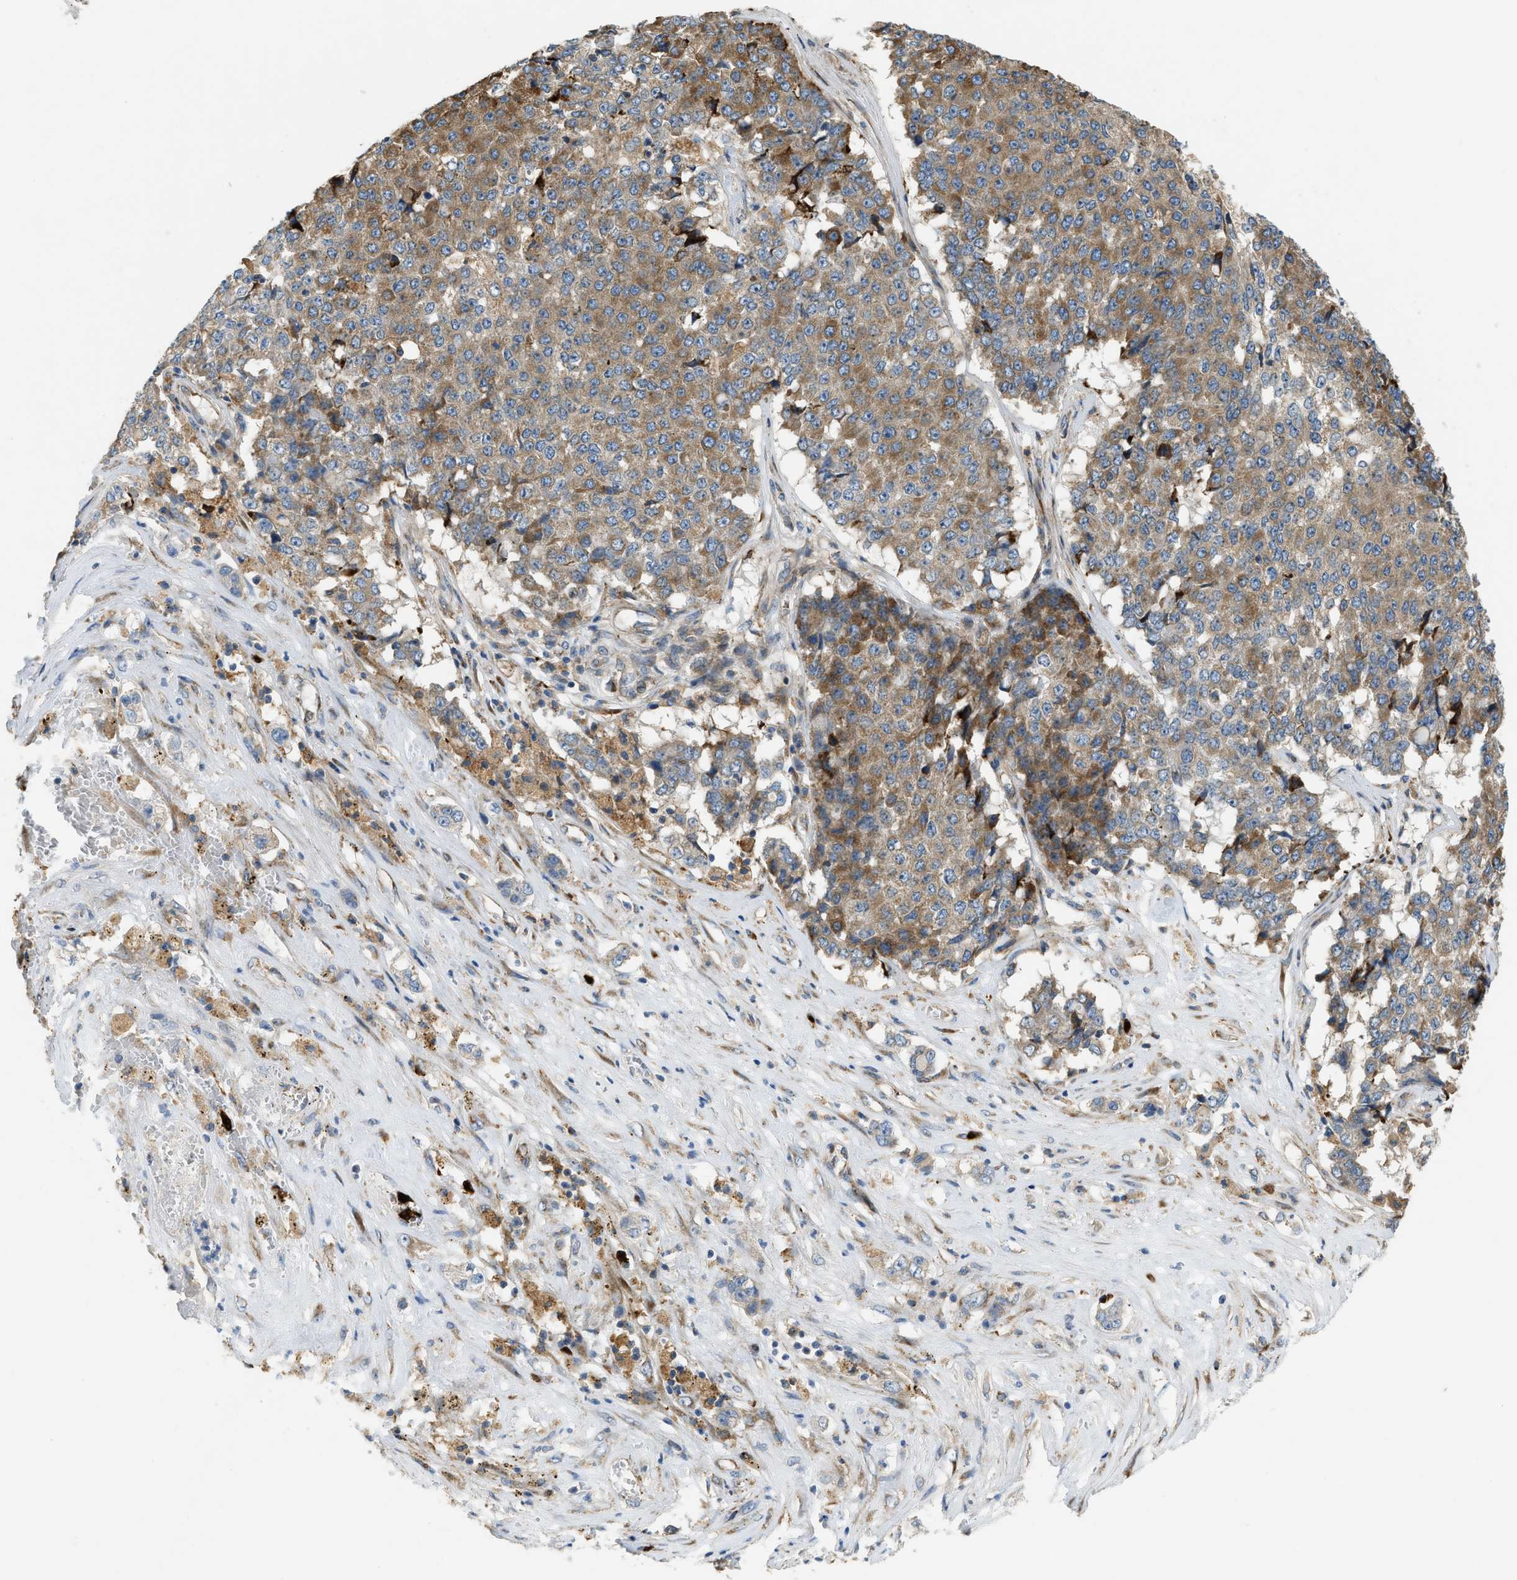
{"staining": {"intensity": "strong", "quantity": ">75%", "location": "cytoplasmic/membranous"}, "tissue": "pancreatic cancer", "cell_type": "Tumor cells", "image_type": "cancer", "snomed": [{"axis": "morphology", "description": "Adenocarcinoma, NOS"}, {"axis": "topography", "description": "Pancreas"}], "caption": "High-magnification brightfield microscopy of pancreatic cancer stained with DAB (3,3'-diaminobenzidine) (brown) and counterstained with hematoxylin (blue). tumor cells exhibit strong cytoplasmic/membranous expression is present in about>75% of cells. (DAB = brown stain, brightfield microscopy at high magnification).", "gene": "TMEM68", "patient": {"sex": "male", "age": 50}}